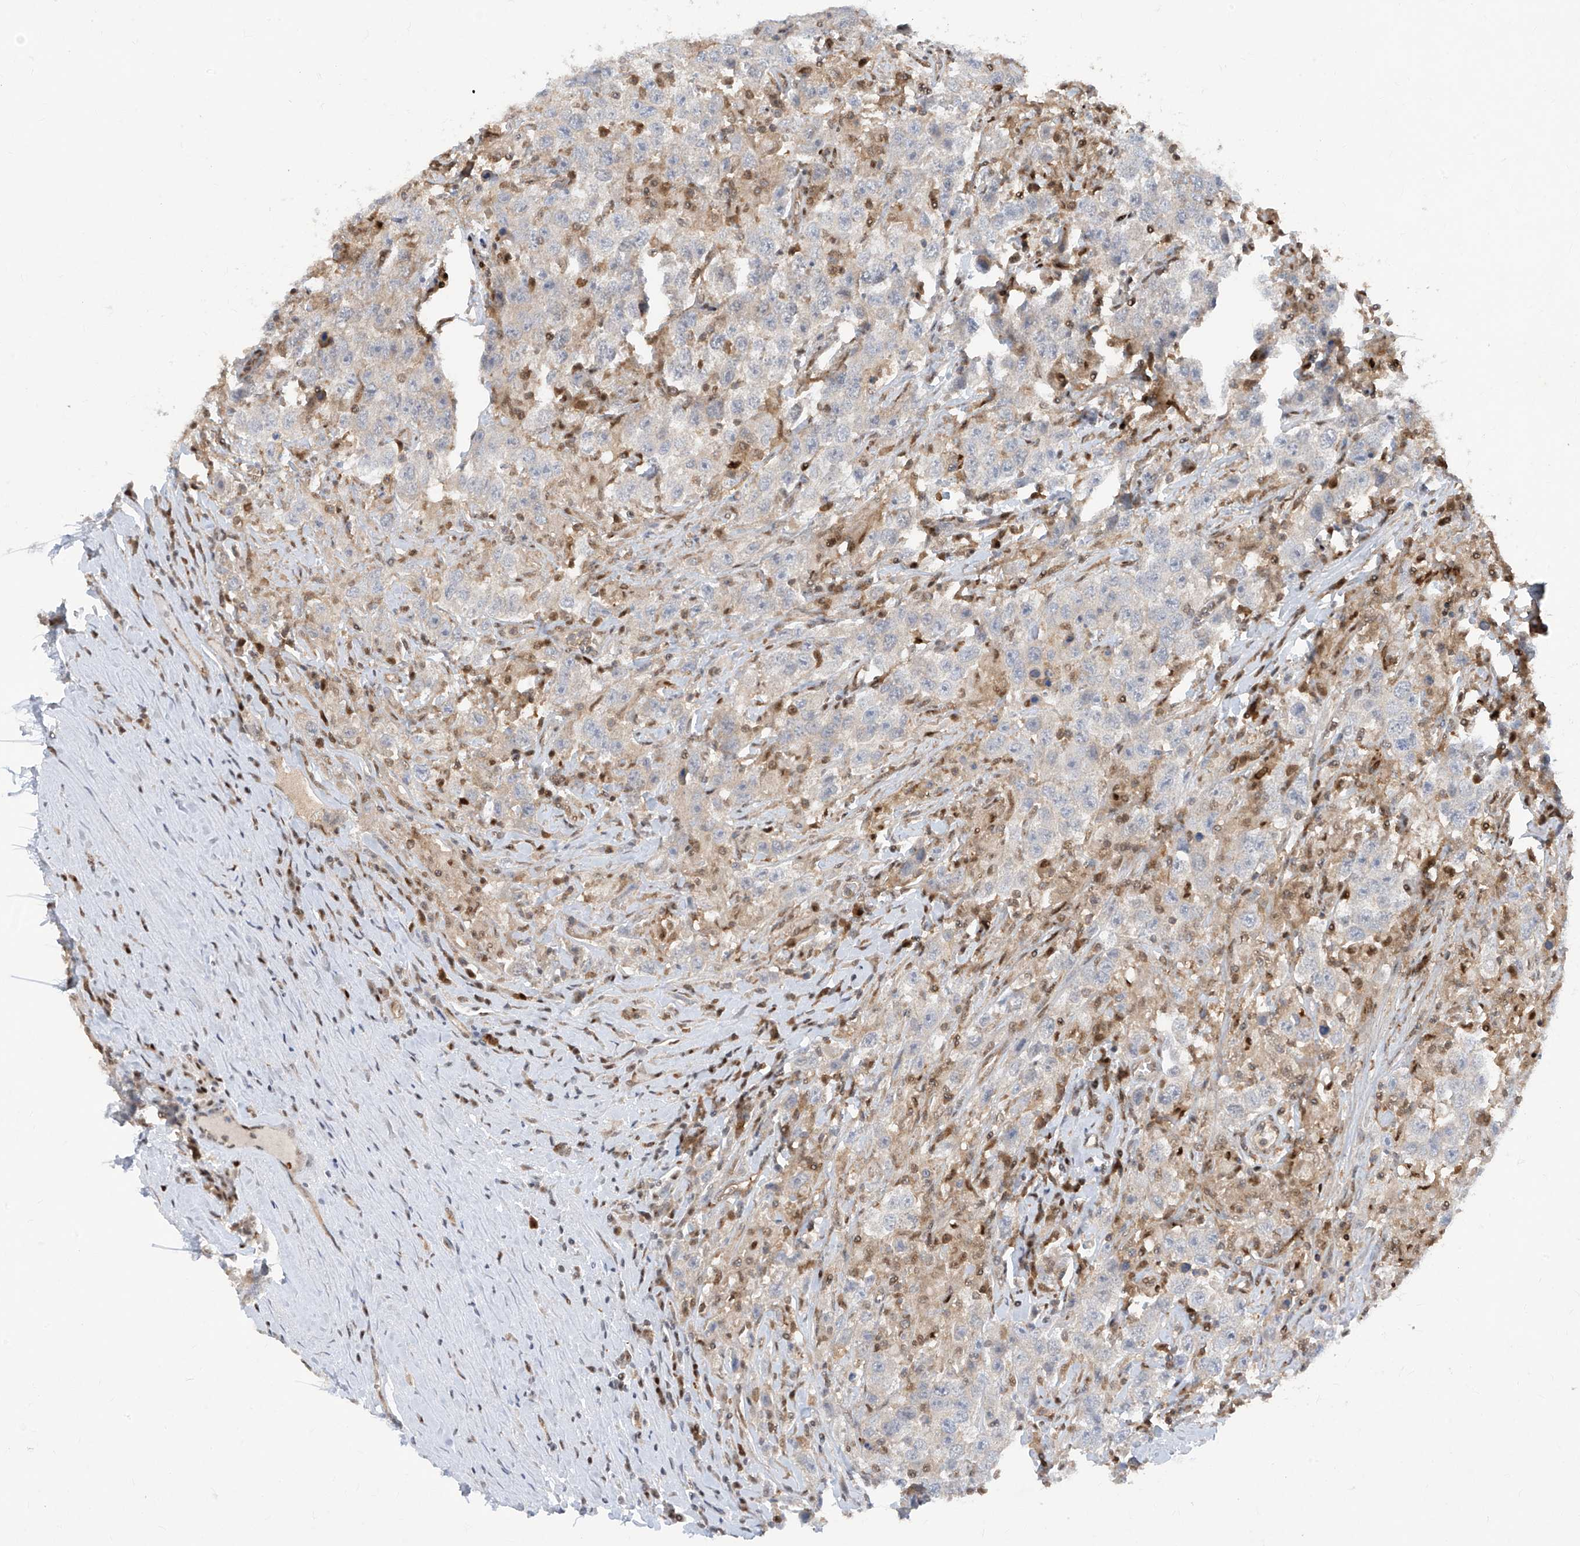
{"staining": {"intensity": "negative", "quantity": "none", "location": "none"}, "tissue": "testis cancer", "cell_type": "Tumor cells", "image_type": "cancer", "snomed": [{"axis": "morphology", "description": "Seminoma, NOS"}, {"axis": "topography", "description": "Testis"}], "caption": "This is an immunohistochemistry (IHC) image of seminoma (testis). There is no positivity in tumor cells.", "gene": "ZNF358", "patient": {"sex": "male", "age": 41}}